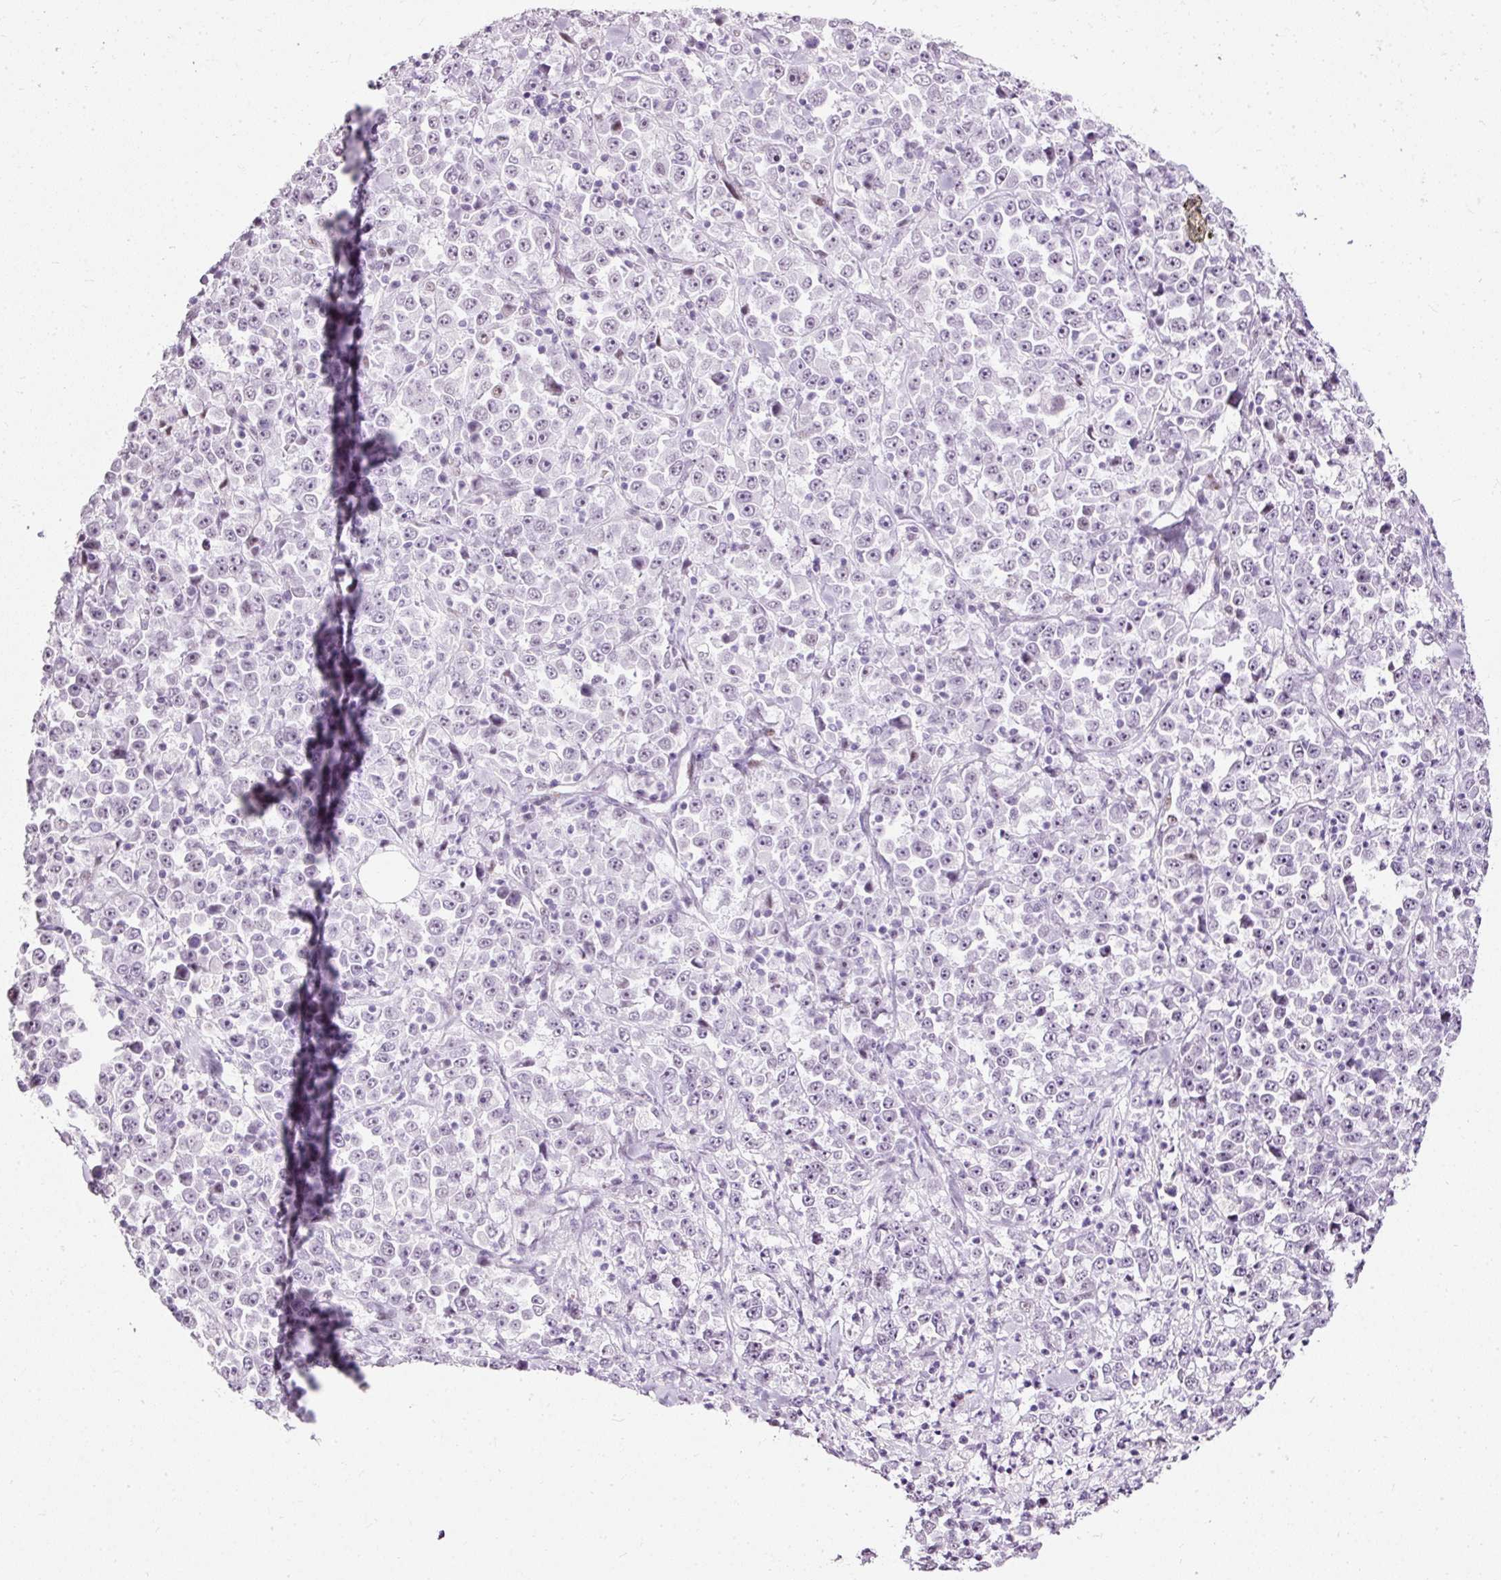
{"staining": {"intensity": "negative", "quantity": "none", "location": "none"}, "tissue": "stomach cancer", "cell_type": "Tumor cells", "image_type": "cancer", "snomed": [{"axis": "morphology", "description": "Normal tissue, NOS"}, {"axis": "morphology", "description": "Adenocarcinoma, NOS"}, {"axis": "topography", "description": "Stomach, upper"}, {"axis": "topography", "description": "Stomach"}], "caption": "Tumor cells are negative for protein expression in human stomach cancer.", "gene": "PDE6B", "patient": {"sex": "male", "age": 59}}